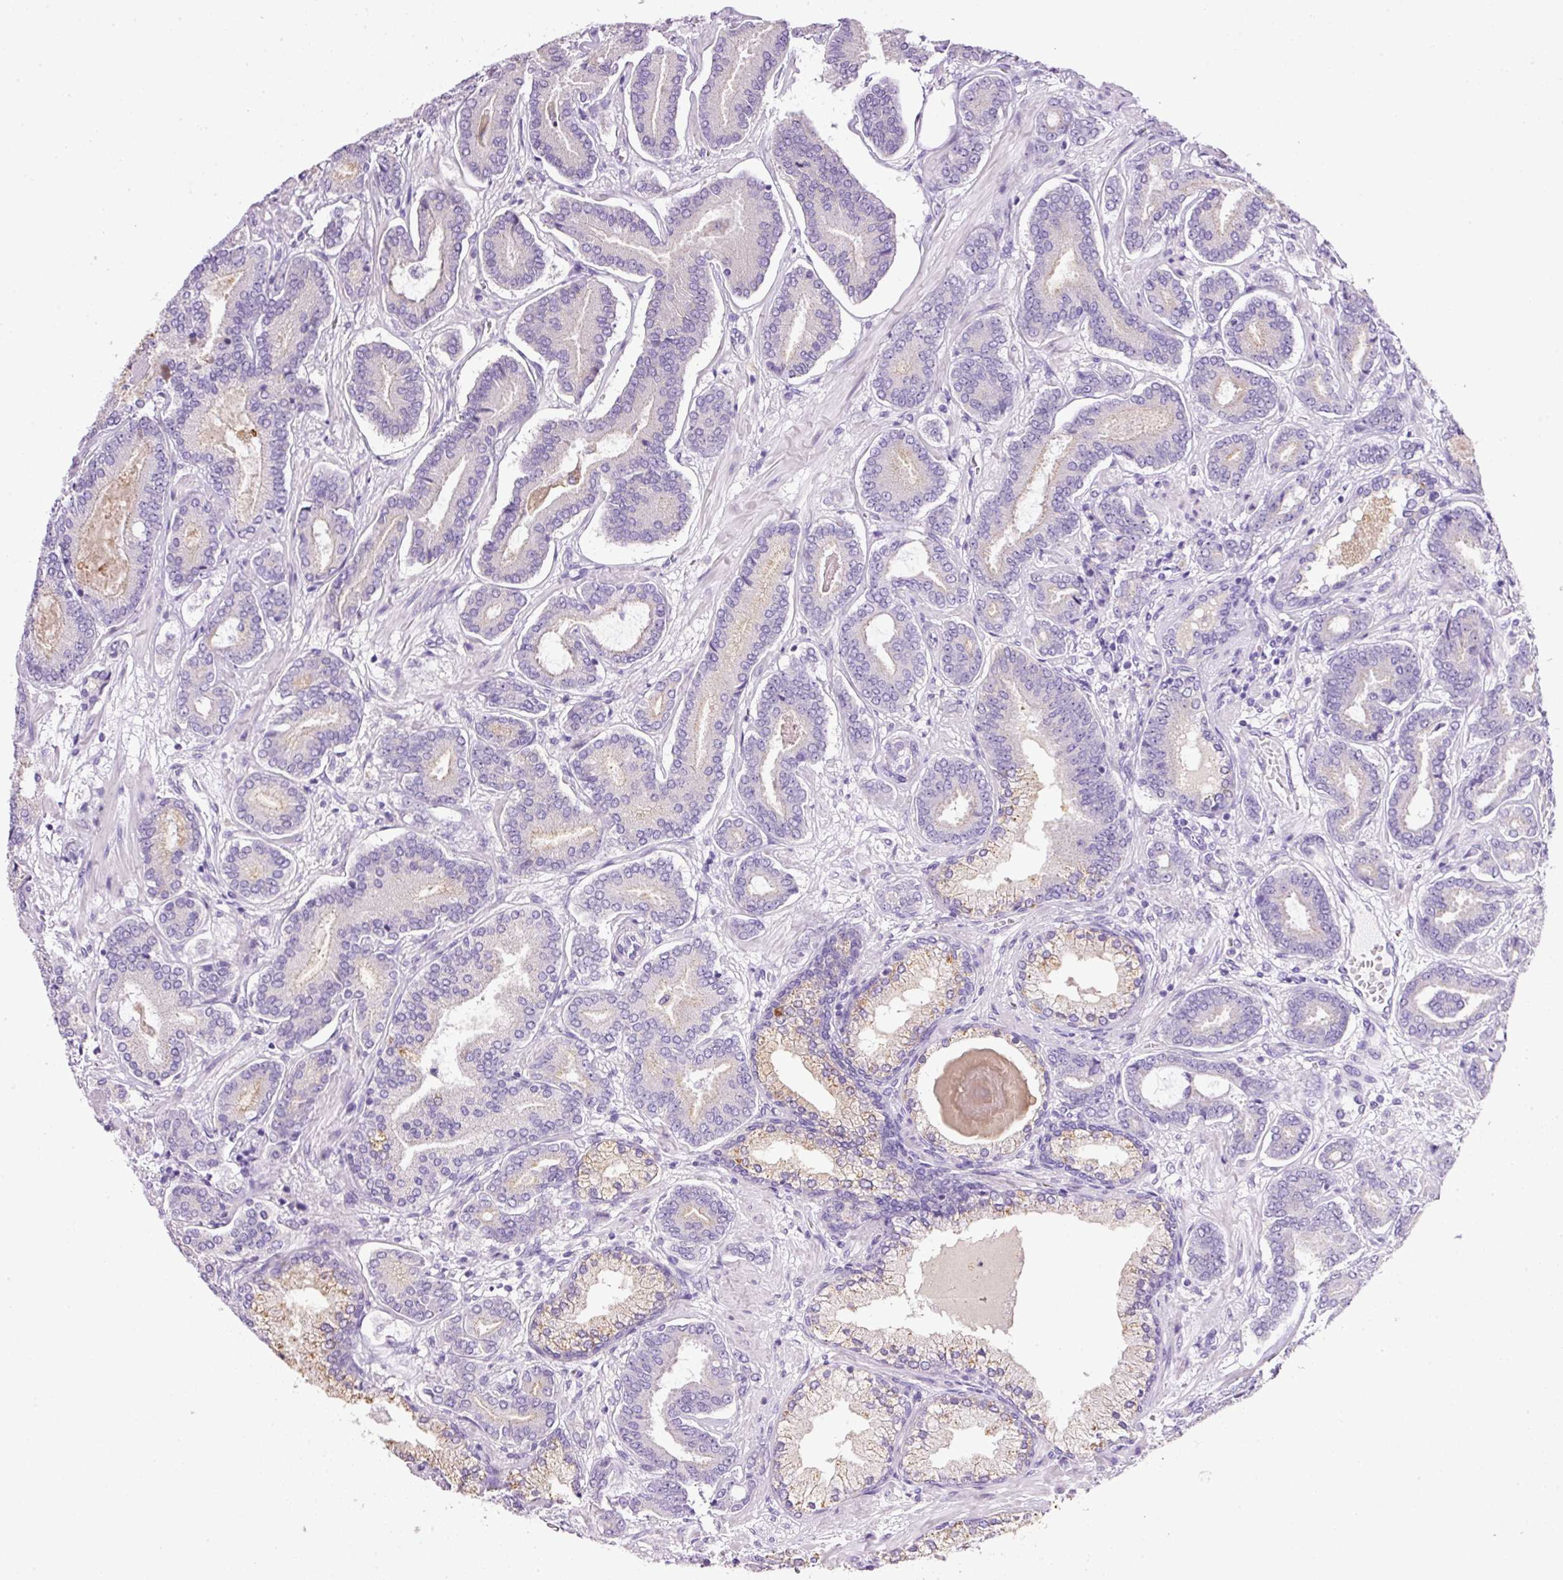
{"staining": {"intensity": "negative", "quantity": "none", "location": "none"}, "tissue": "prostate cancer", "cell_type": "Tumor cells", "image_type": "cancer", "snomed": [{"axis": "morphology", "description": "Adenocarcinoma, Low grade"}, {"axis": "topography", "description": "Prostate and seminal vesicle, NOS"}], "caption": "DAB (3,3'-diaminobenzidine) immunohistochemical staining of prostate low-grade adenocarcinoma reveals no significant positivity in tumor cells.", "gene": "BSND", "patient": {"sex": "male", "age": 61}}